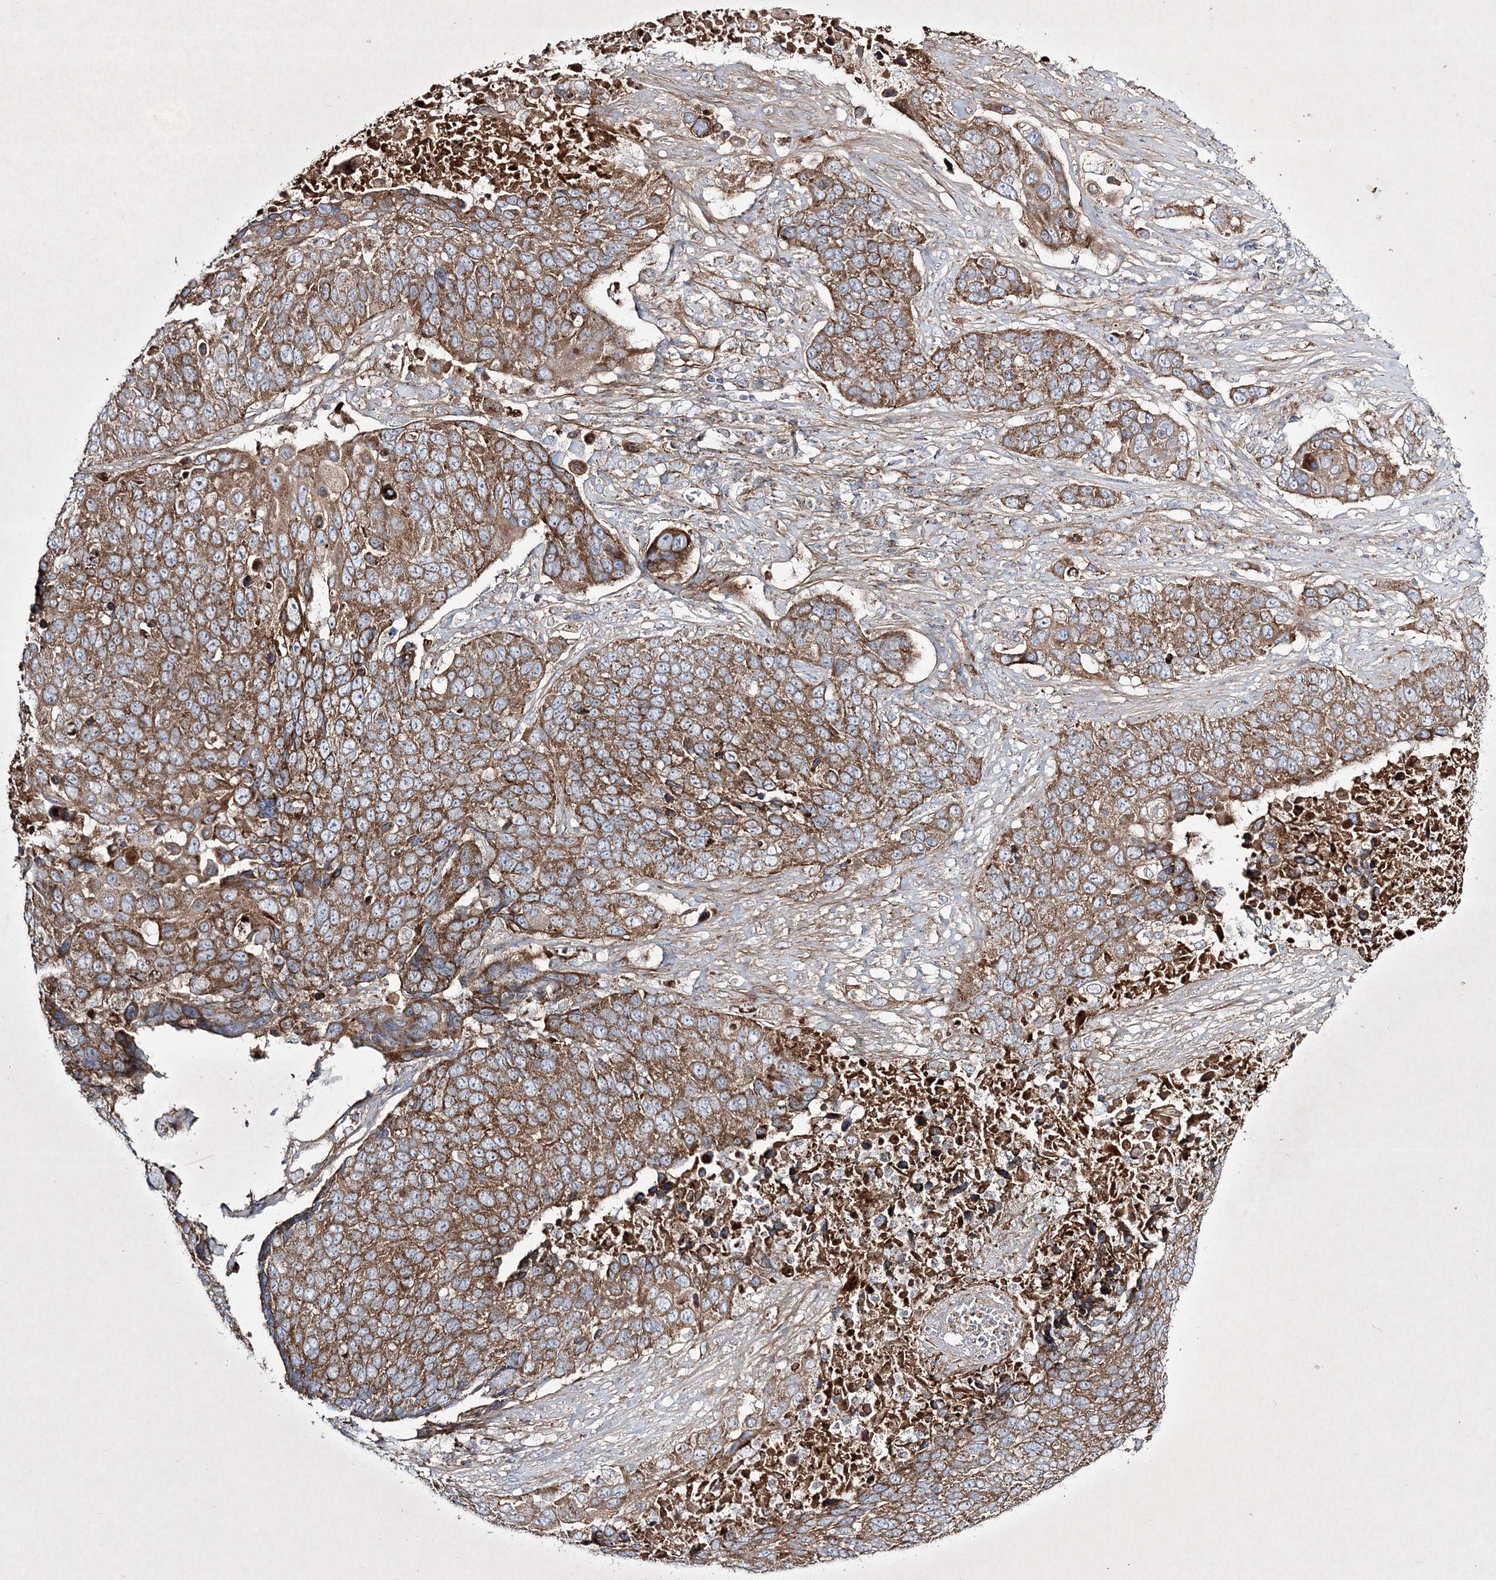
{"staining": {"intensity": "moderate", "quantity": ">75%", "location": "cytoplasmic/membranous"}, "tissue": "lung cancer", "cell_type": "Tumor cells", "image_type": "cancer", "snomed": [{"axis": "morphology", "description": "Squamous cell carcinoma, NOS"}, {"axis": "topography", "description": "Lung"}], "caption": "Brown immunohistochemical staining in lung cancer (squamous cell carcinoma) reveals moderate cytoplasmic/membranous positivity in about >75% of tumor cells.", "gene": "RICTOR", "patient": {"sex": "male", "age": 66}}